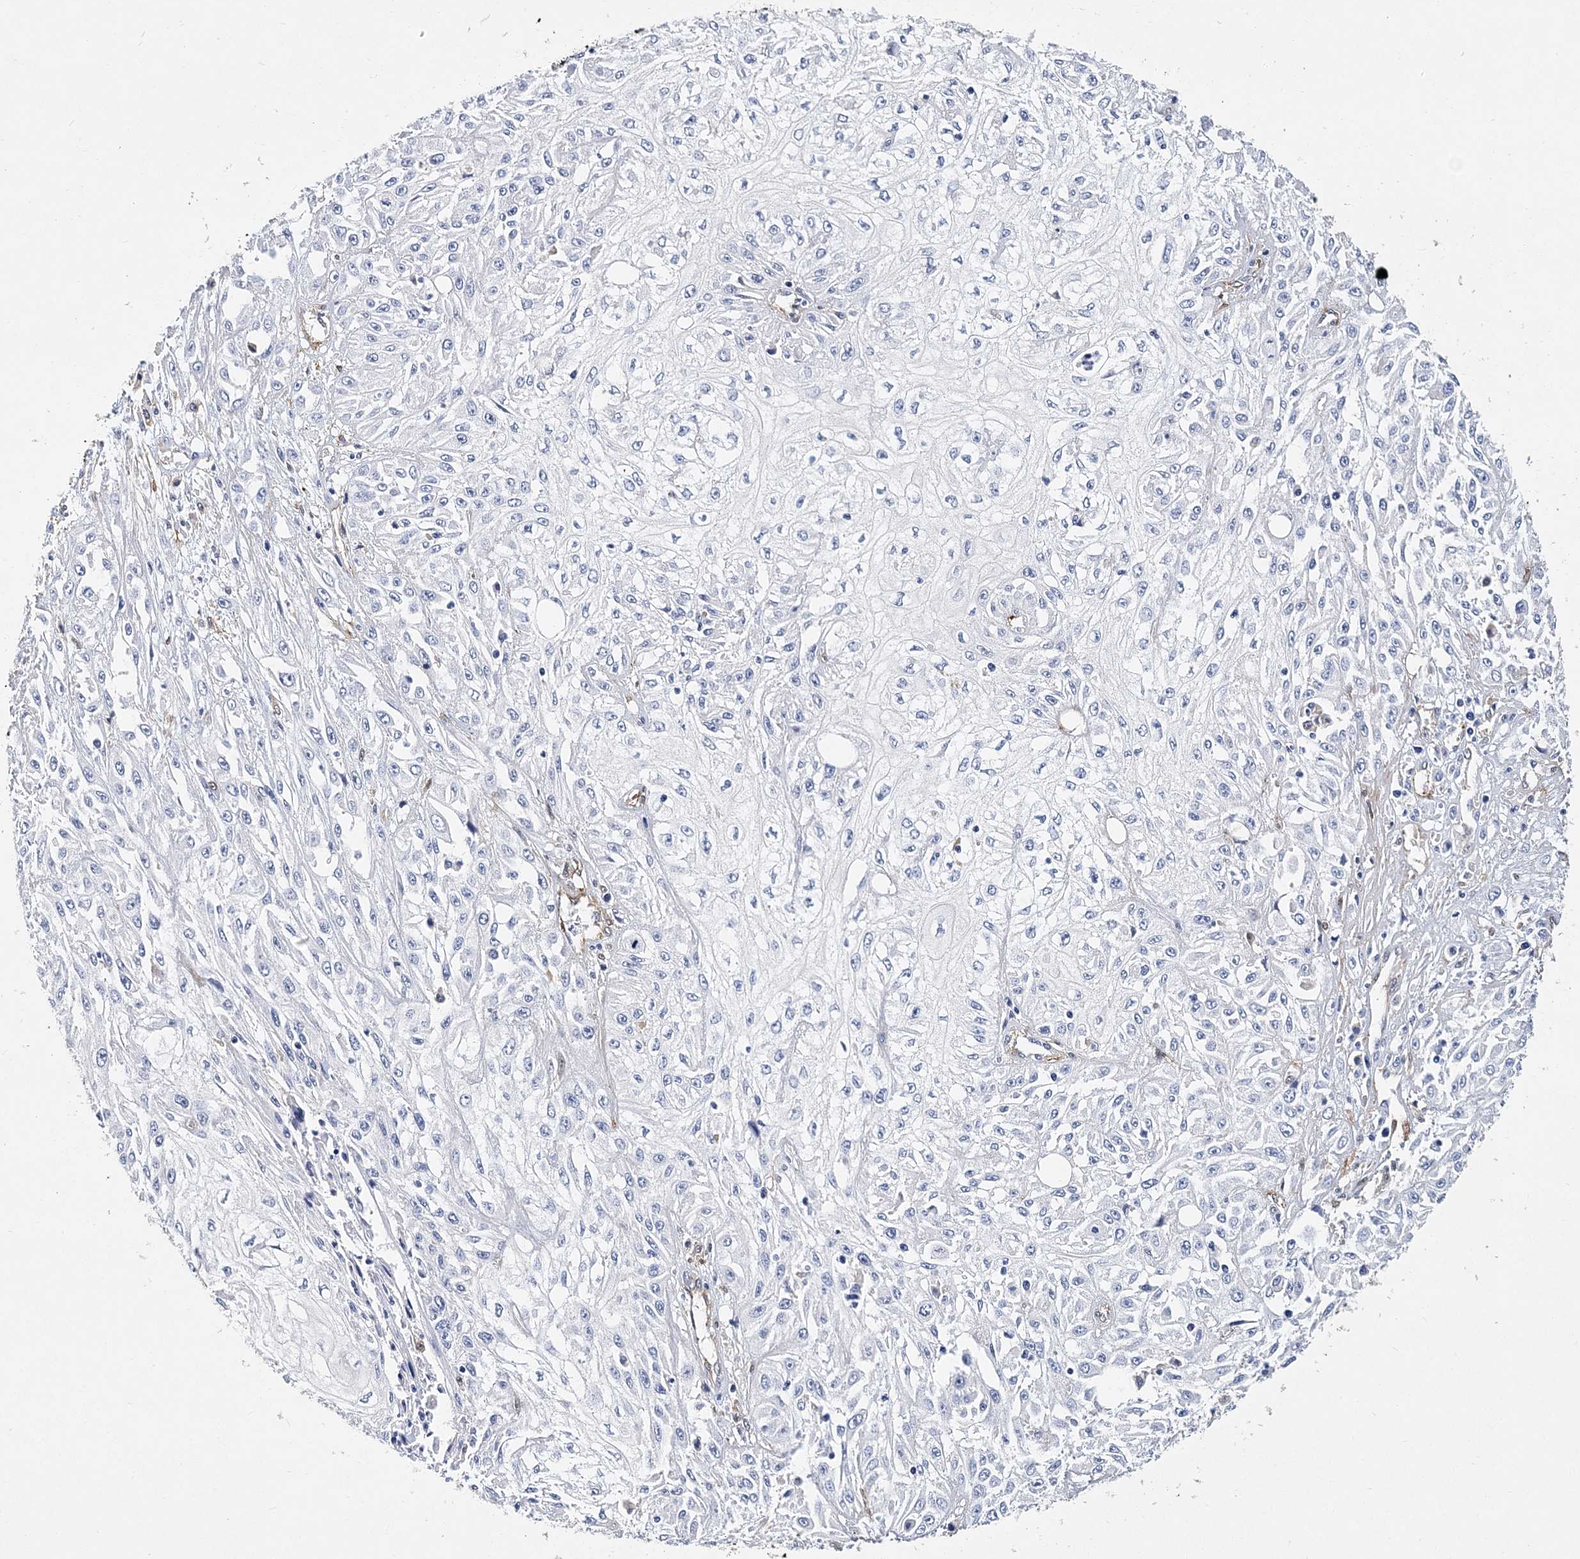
{"staining": {"intensity": "negative", "quantity": "none", "location": "none"}, "tissue": "skin cancer", "cell_type": "Tumor cells", "image_type": "cancer", "snomed": [{"axis": "morphology", "description": "Squamous cell carcinoma, NOS"}, {"axis": "morphology", "description": "Squamous cell carcinoma, metastatic, NOS"}, {"axis": "topography", "description": "Skin"}, {"axis": "topography", "description": "Lymph node"}], "caption": "DAB (3,3'-diaminobenzidine) immunohistochemical staining of skin cancer (squamous cell carcinoma) shows no significant staining in tumor cells.", "gene": "ITGA2B", "patient": {"sex": "male", "age": 75}}